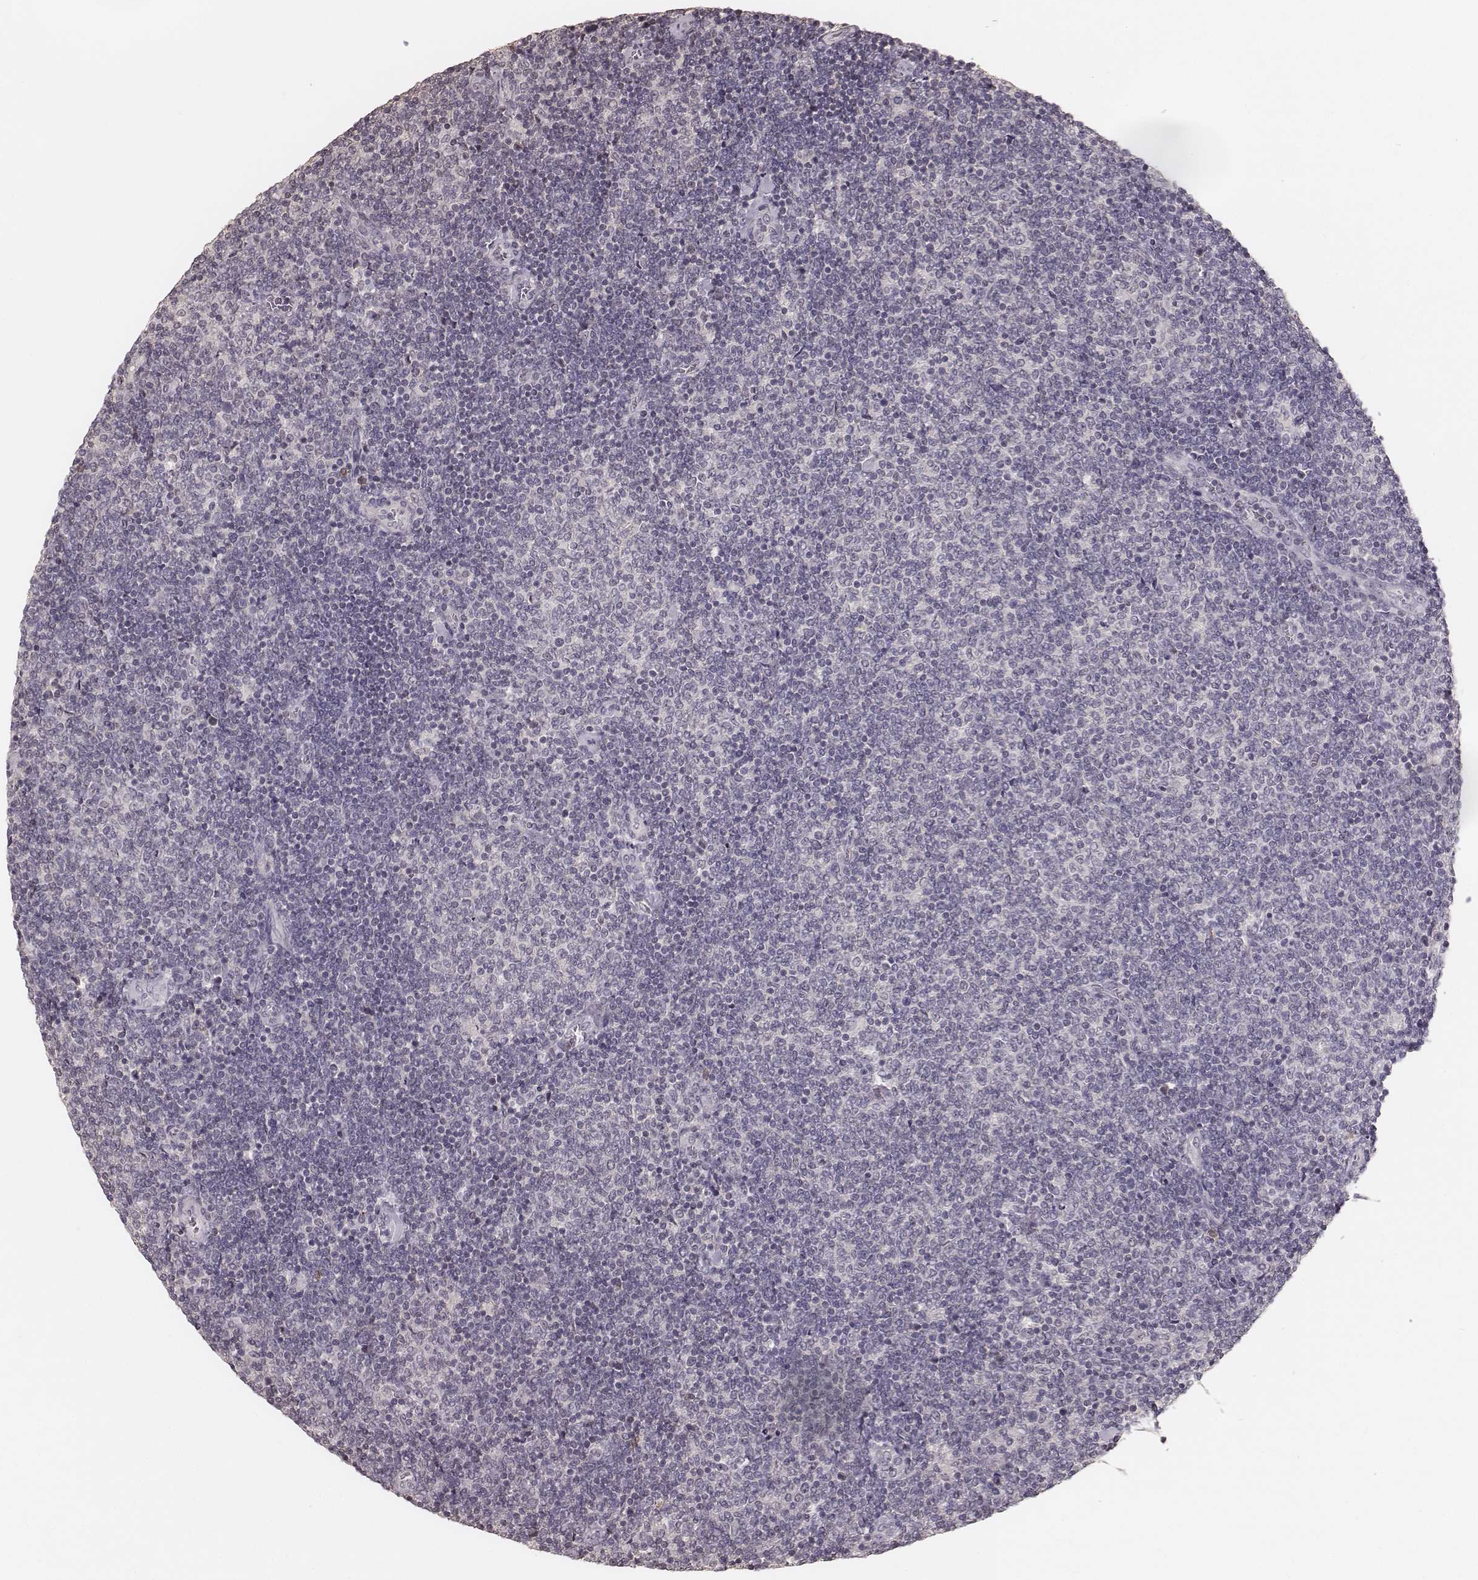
{"staining": {"intensity": "negative", "quantity": "none", "location": "none"}, "tissue": "lymphoma", "cell_type": "Tumor cells", "image_type": "cancer", "snomed": [{"axis": "morphology", "description": "Malignant lymphoma, non-Hodgkin's type, Low grade"}, {"axis": "topography", "description": "Lymph node"}], "caption": "A histopathology image of human lymphoma is negative for staining in tumor cells.", "gene": "LY6K", "patient": {"sex": "male", "age": 52}}